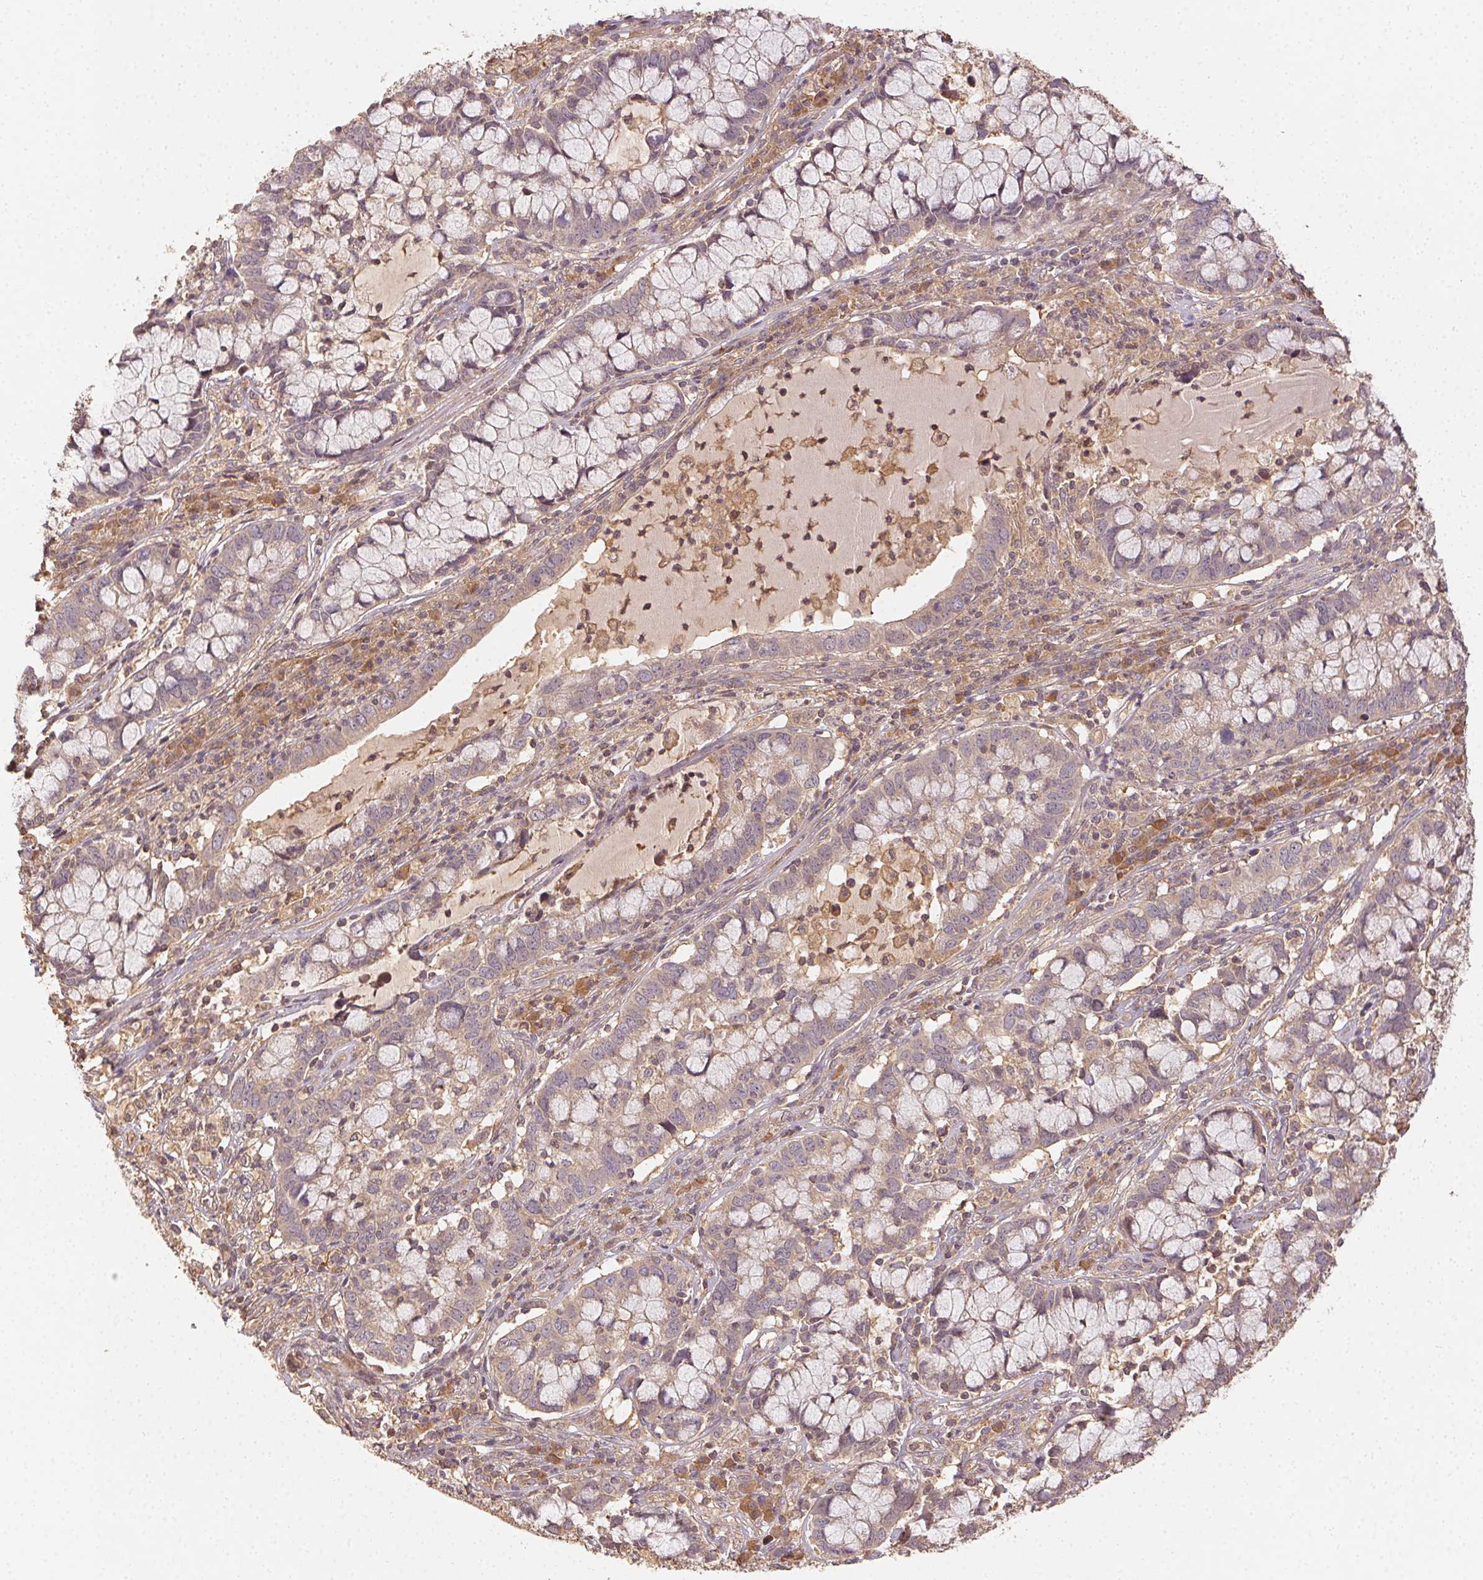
{"staining": {"intensity": "weak", "quantity": ">75%", "location": "cytoplasmic/membranous"}, "tissue": "cervical cancer", "cell_type": "Tumor cells", "image_type": "cancer", "snomed": [{"axis": "morphology", "description": "Adenocarcinoma, NOS"}, {"axis": "topography", "description": "Cervix"}], "caption": "Protein expression analysis of human adenocarcinoma (cervical) reveals weak cytoplasmic/membranous staining in about >75% of tumor cells. Nuclei are stained in blue.", "gene": "RALA", "patient": {"sex": "female", "age": 40}}